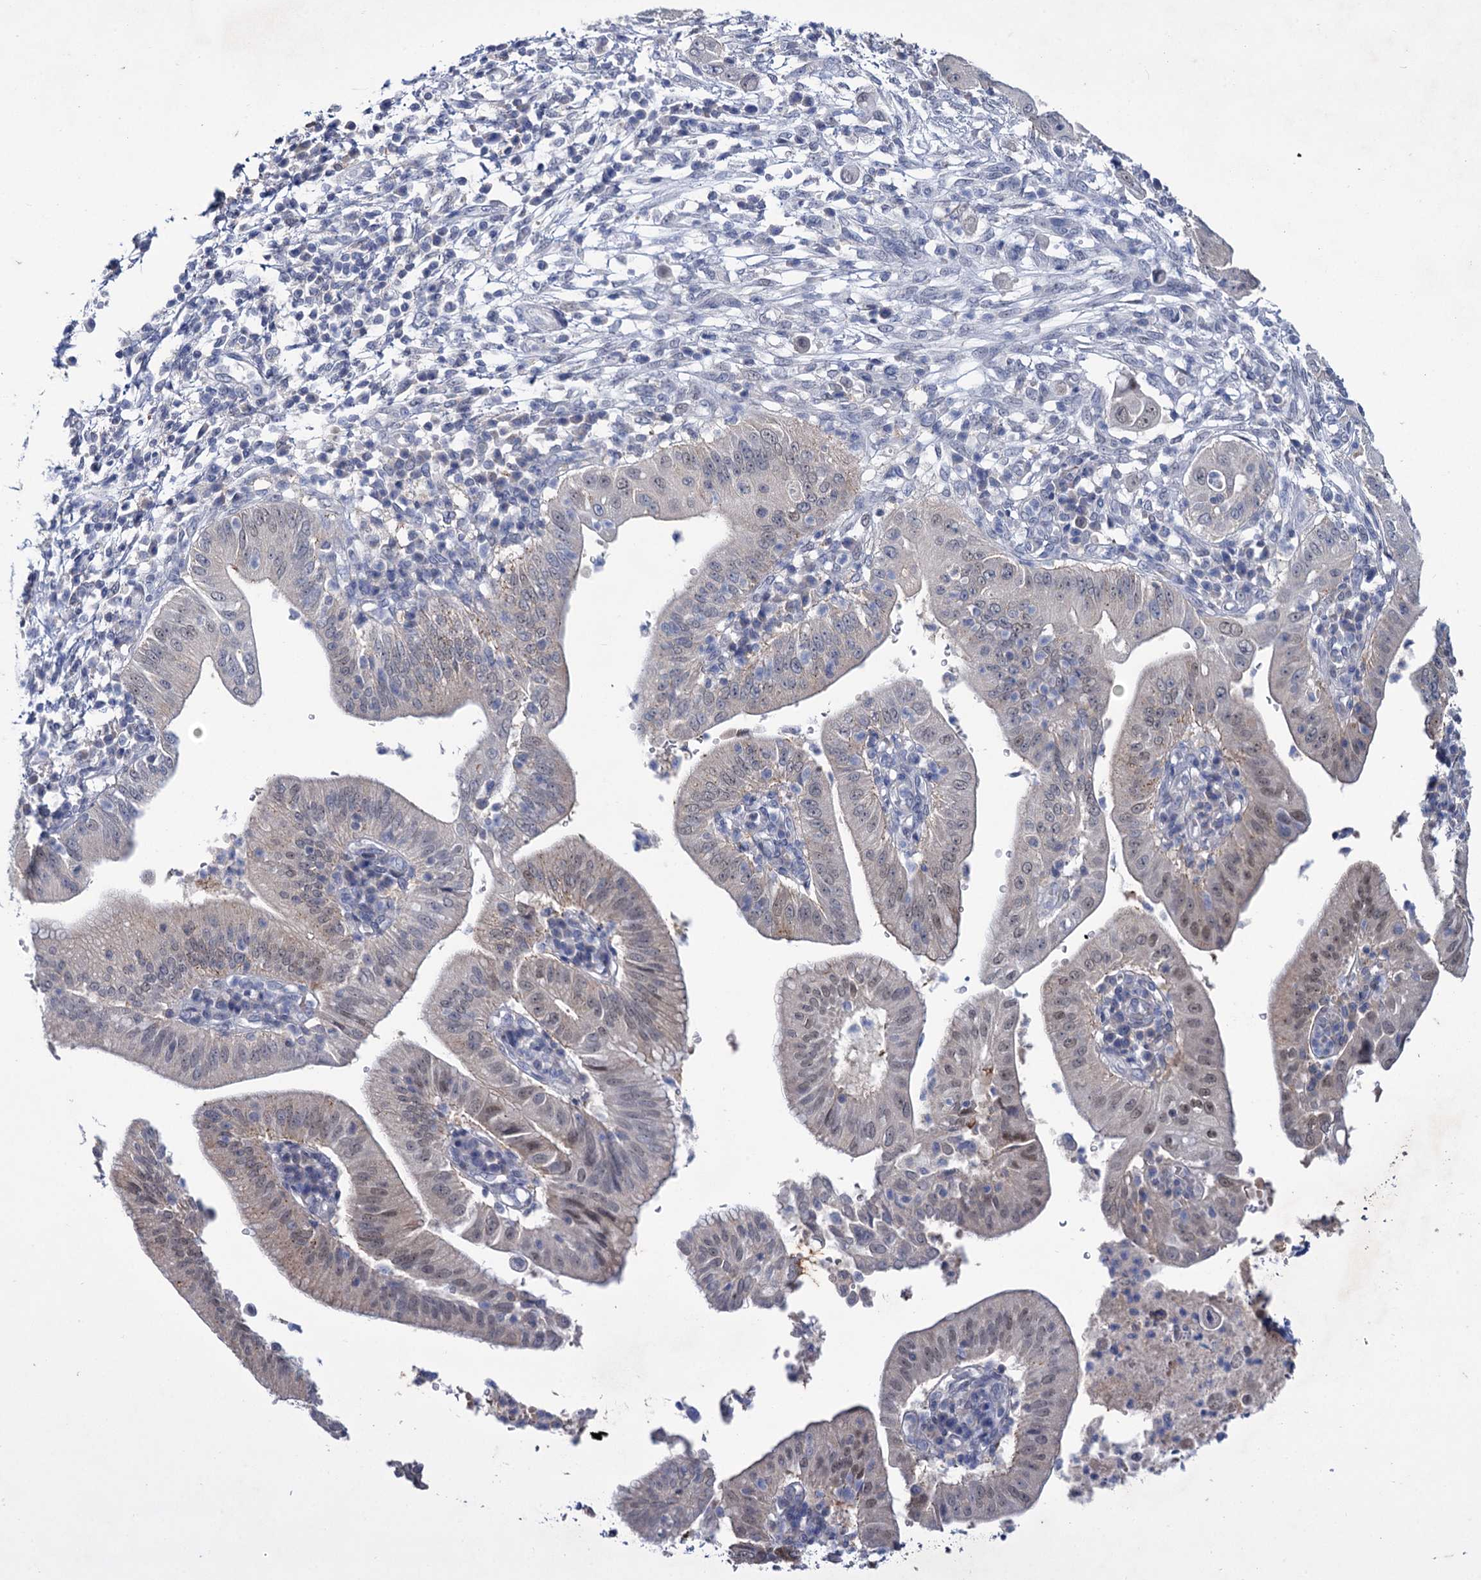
{"staining": {"intensity": "weak", "quantity": "<25%", "location": "nuclear"}, "tissue": "pancreatic cancer", "cell_type": "Tumor cells", "image_type": "cancer", "snomed": [{"axis": "morphology", "description": "Adenocarcinoma, NOS"}, {"axis": "topography", "description": "Pancreas"}], "caption": "There is no significant staining in tumor cells of pancreatic cancer.", "gene": "MID1IP1", "patient": {"sex": "male", "age": 68}}